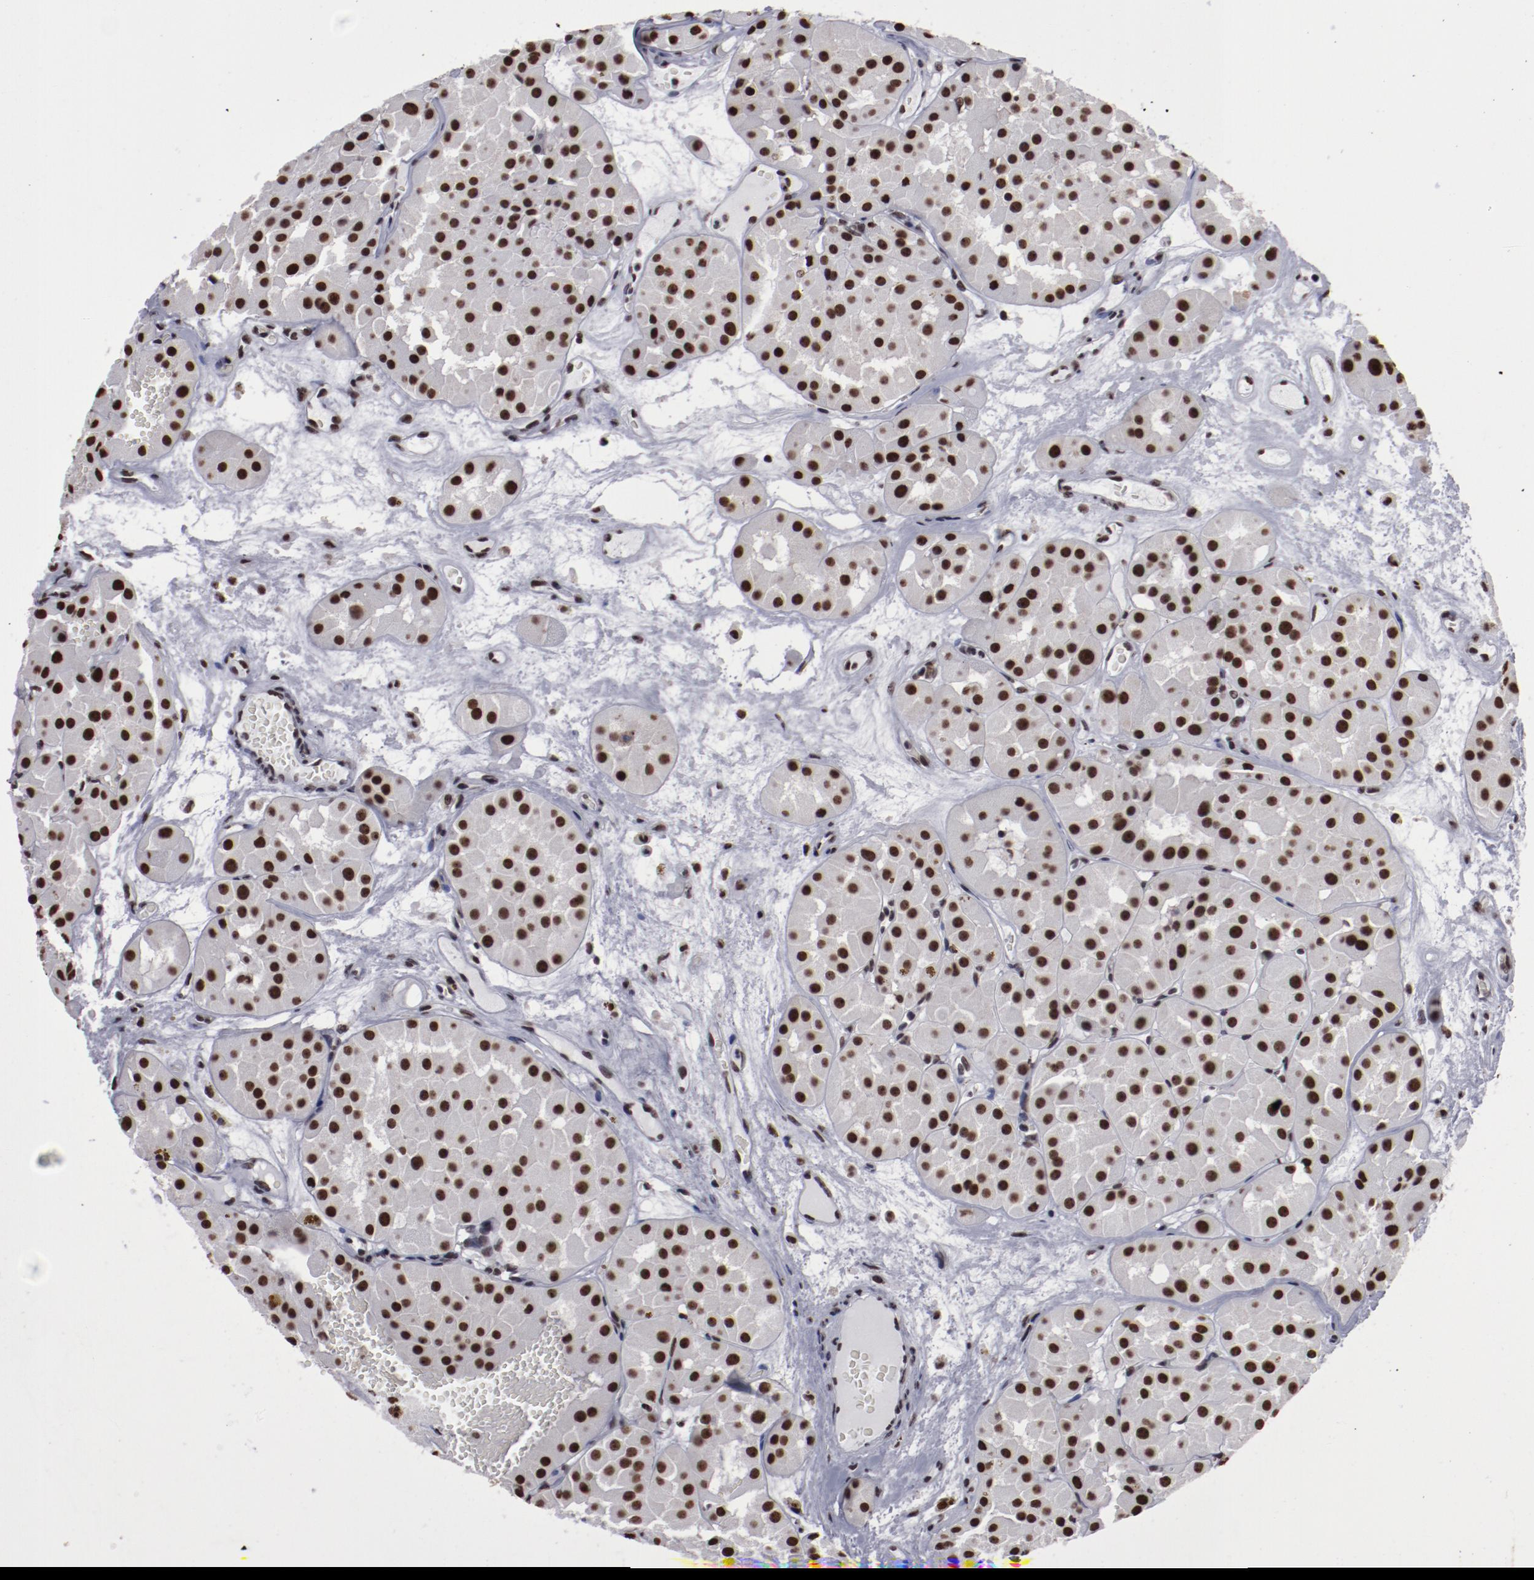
{"staining": {"intensity": "strong", "quantity": ">75%", "location": "nuclear"}, "tissue": "renal cancer", "cell_type": "Tumor cells", "image_type": "cancer", "snomed": [{"axis": "morphology", "description": "Adenocarcinoma, uncertain malignant potential"}, {"axis": "topography", "description": "Kidney"}], "caption": "An IHC micrograph of tumor tissue is shown. Protein staining in brown labels strong nuclear positivity in renal cancer within tumor cells.", "gene": "HNRNPA2B1", "patient": {"sex": "male", "age": 63}}